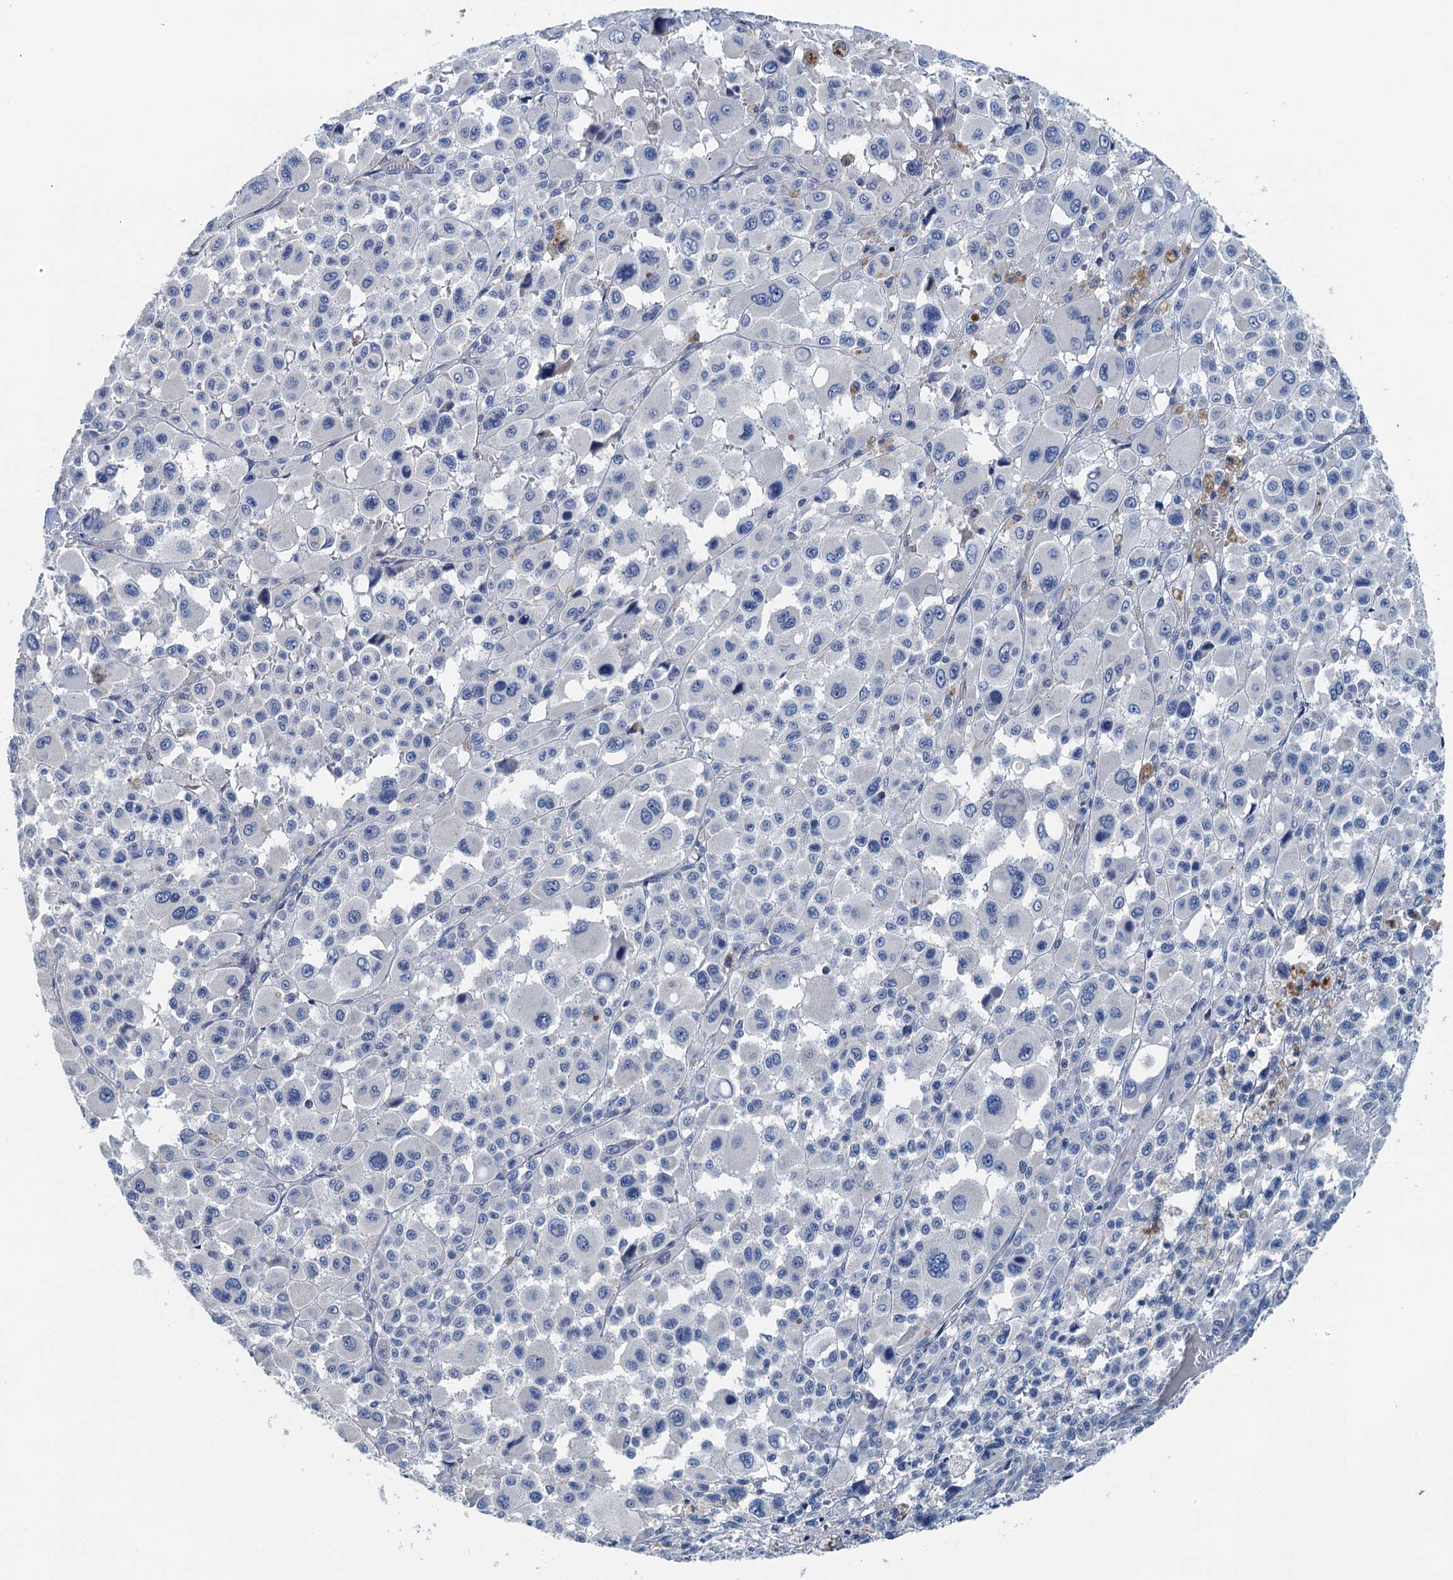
{"staining": {"intensity": "negative", "quantity": "none", "location": "none"}, "tissue": "melanoma", "cell_type": "Tumor cells", "image_type": "cancer", "snomed": [{"axis": "morphology", "description": "Malignant melanoma, Metastatic site"}, {"axis": "topography", "description": "Skin"}], "caption": "Tumor cells show no significant expression in melanoma.", "gene": "PPP1R14D", "patient": {"sex": "female", "age": 74}}